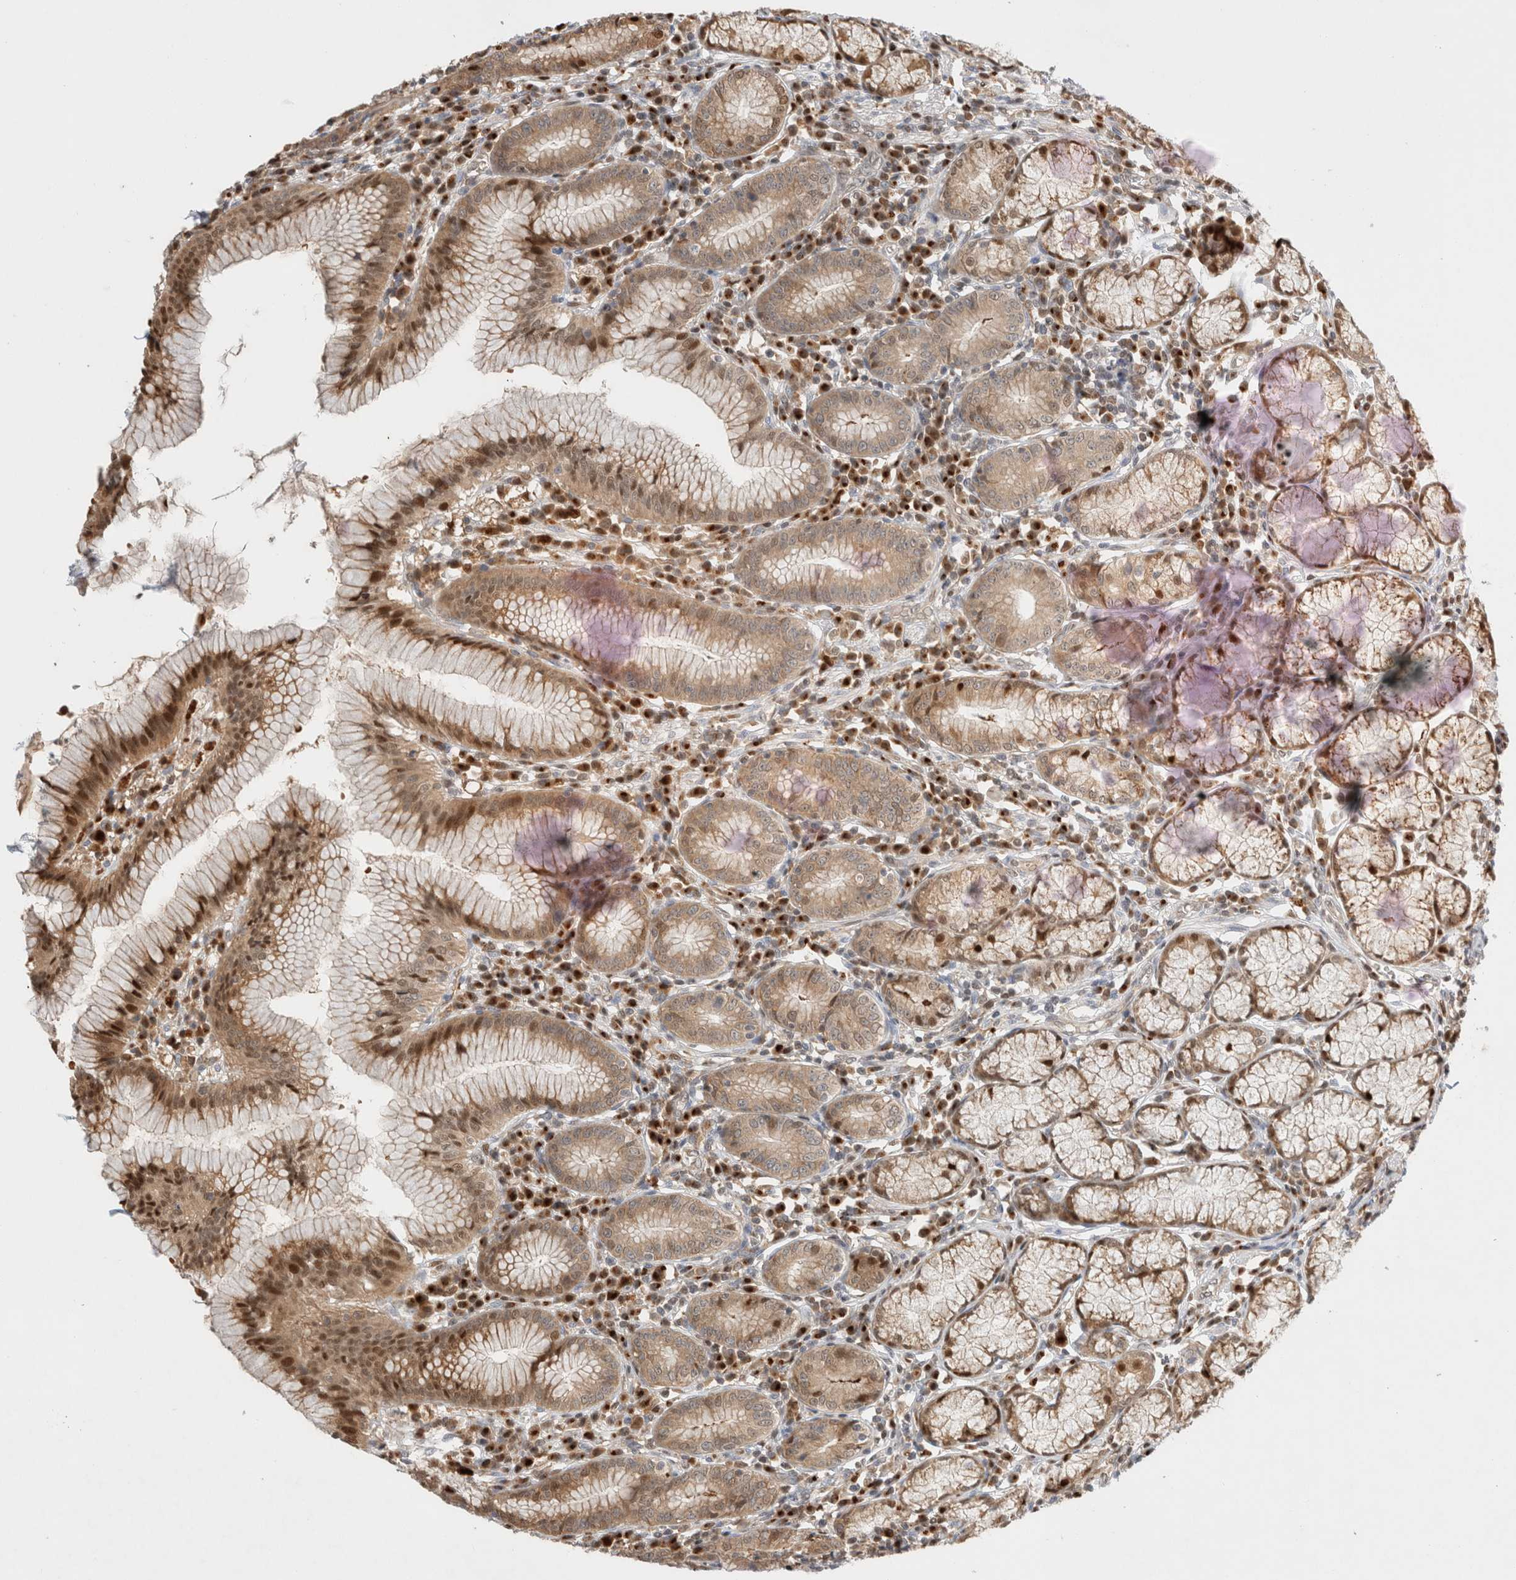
{"staining": {"intensity": "moderate", "quantity": ">75%", "location": "cytoplasmic/membranous,nuclear"}, "tissue": "stomach", "cell_type": "Glandular cells", "image_type": "normal", "snomed": [{"axis": "morphology", "description": "Normal tissue, NOS"}, {"axis": "topography", "description": "Stomach"}], "caption": "Stomach stained with immunohistochemistry (IHC) displays moderate cytoplasmic/membranous,nuclear staining in approximately >75% of glandular cells.", "gene": "OTUD6B", "patient": {"sex": "male", "age": 55}}